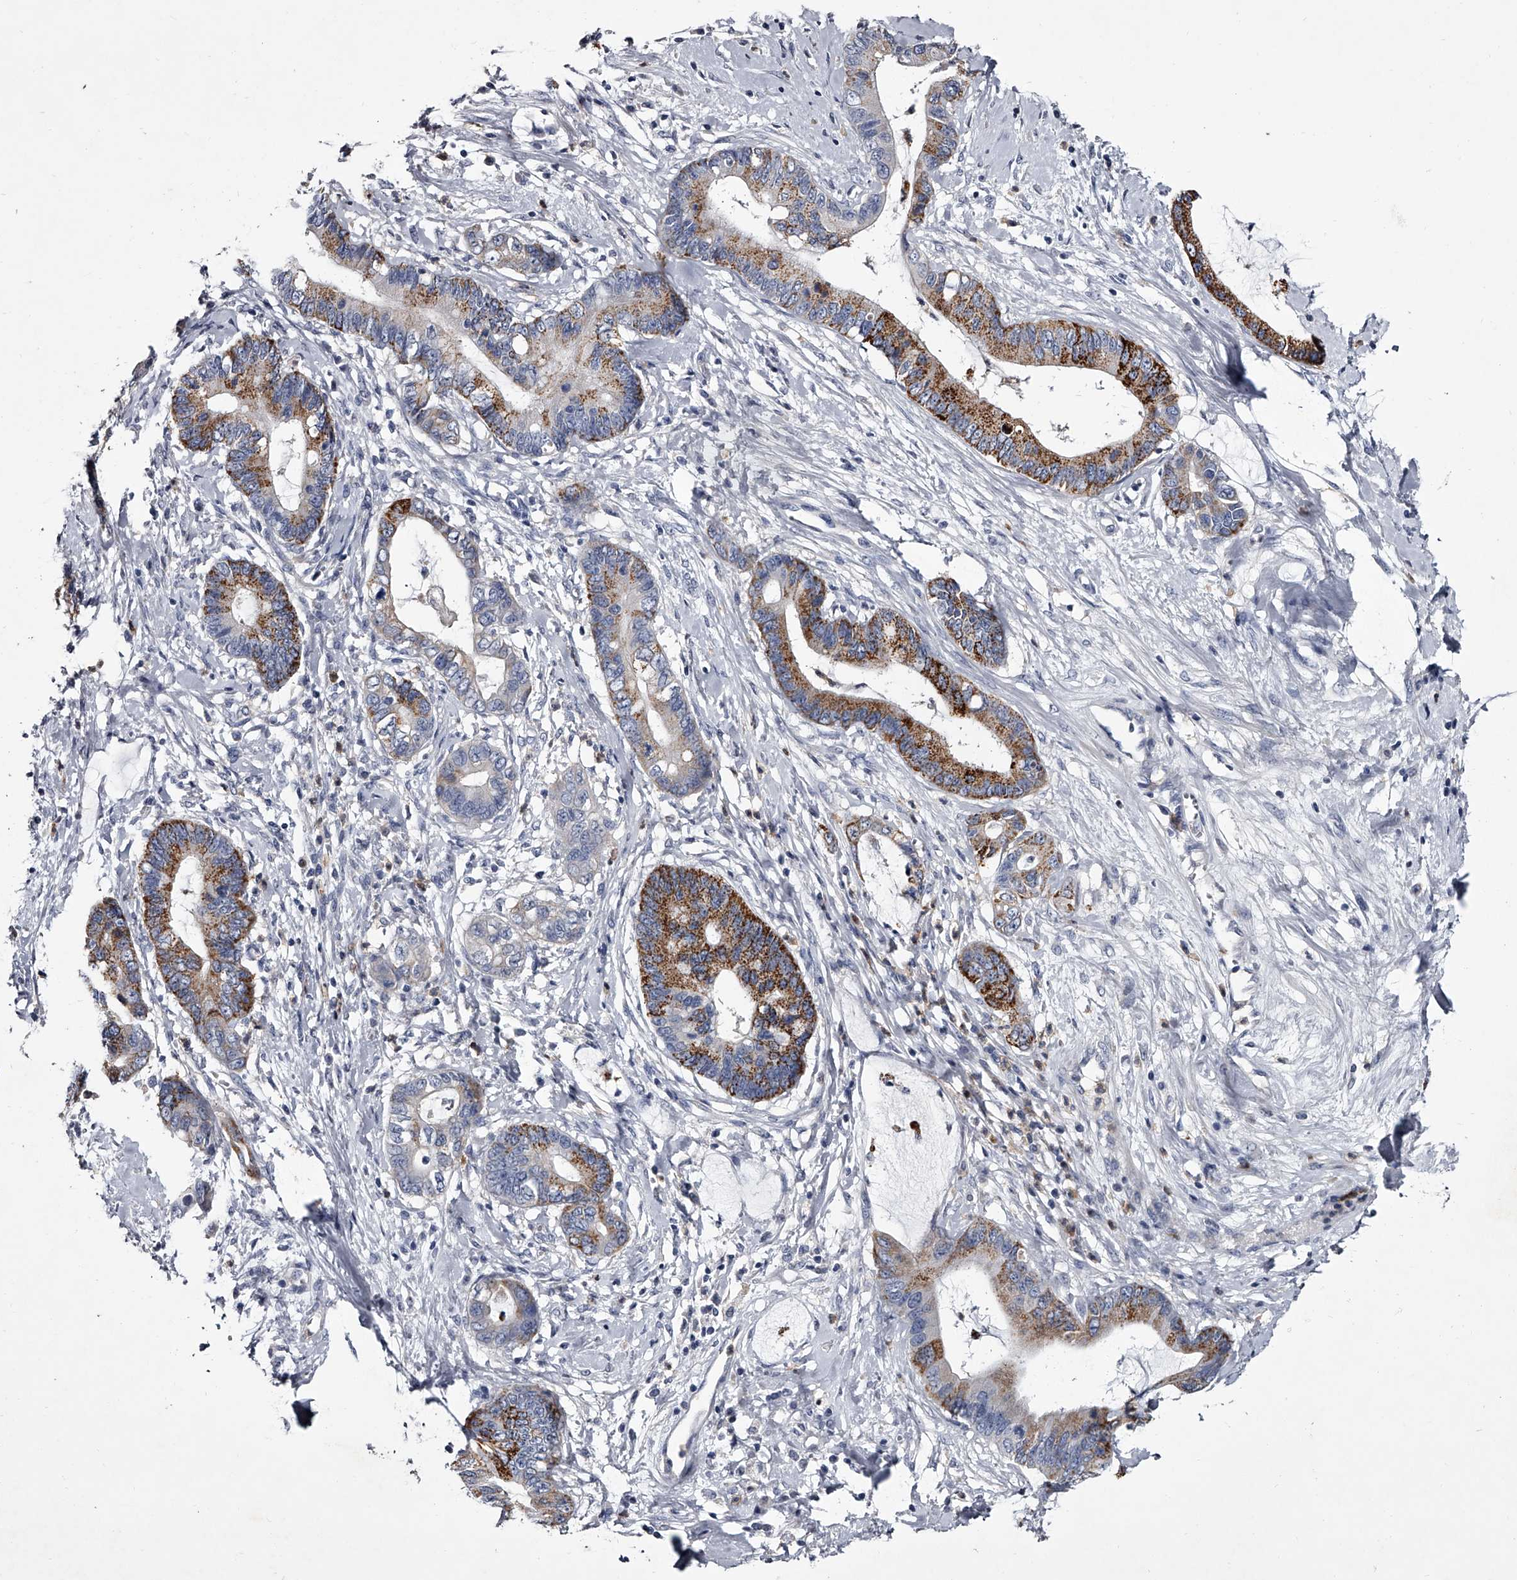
{"staining": {"intensity": "strong", "quantity": "25%-75%", "location": "cytoplasmic/membranous"}, "tissue": "cervical cancer", "cell_type": "Tumor cells", "image_type": "cancer", "snomed": [{"axis": "morphology", "description": "Adenocarcinoma, NOS"}, {"axis": "topography", "description": "Cervix"}], "caption": "Immunohistochemistry (DAB (3,3'-diaminobenzidine)) staining of human cervical adenocarcinoma exhibits strong cytoplasmic/membranous protein expression in about 25%-75% of tumor cells.", "gene": "GAPVD1", "patient": {"sex": "female", "age": 44}}